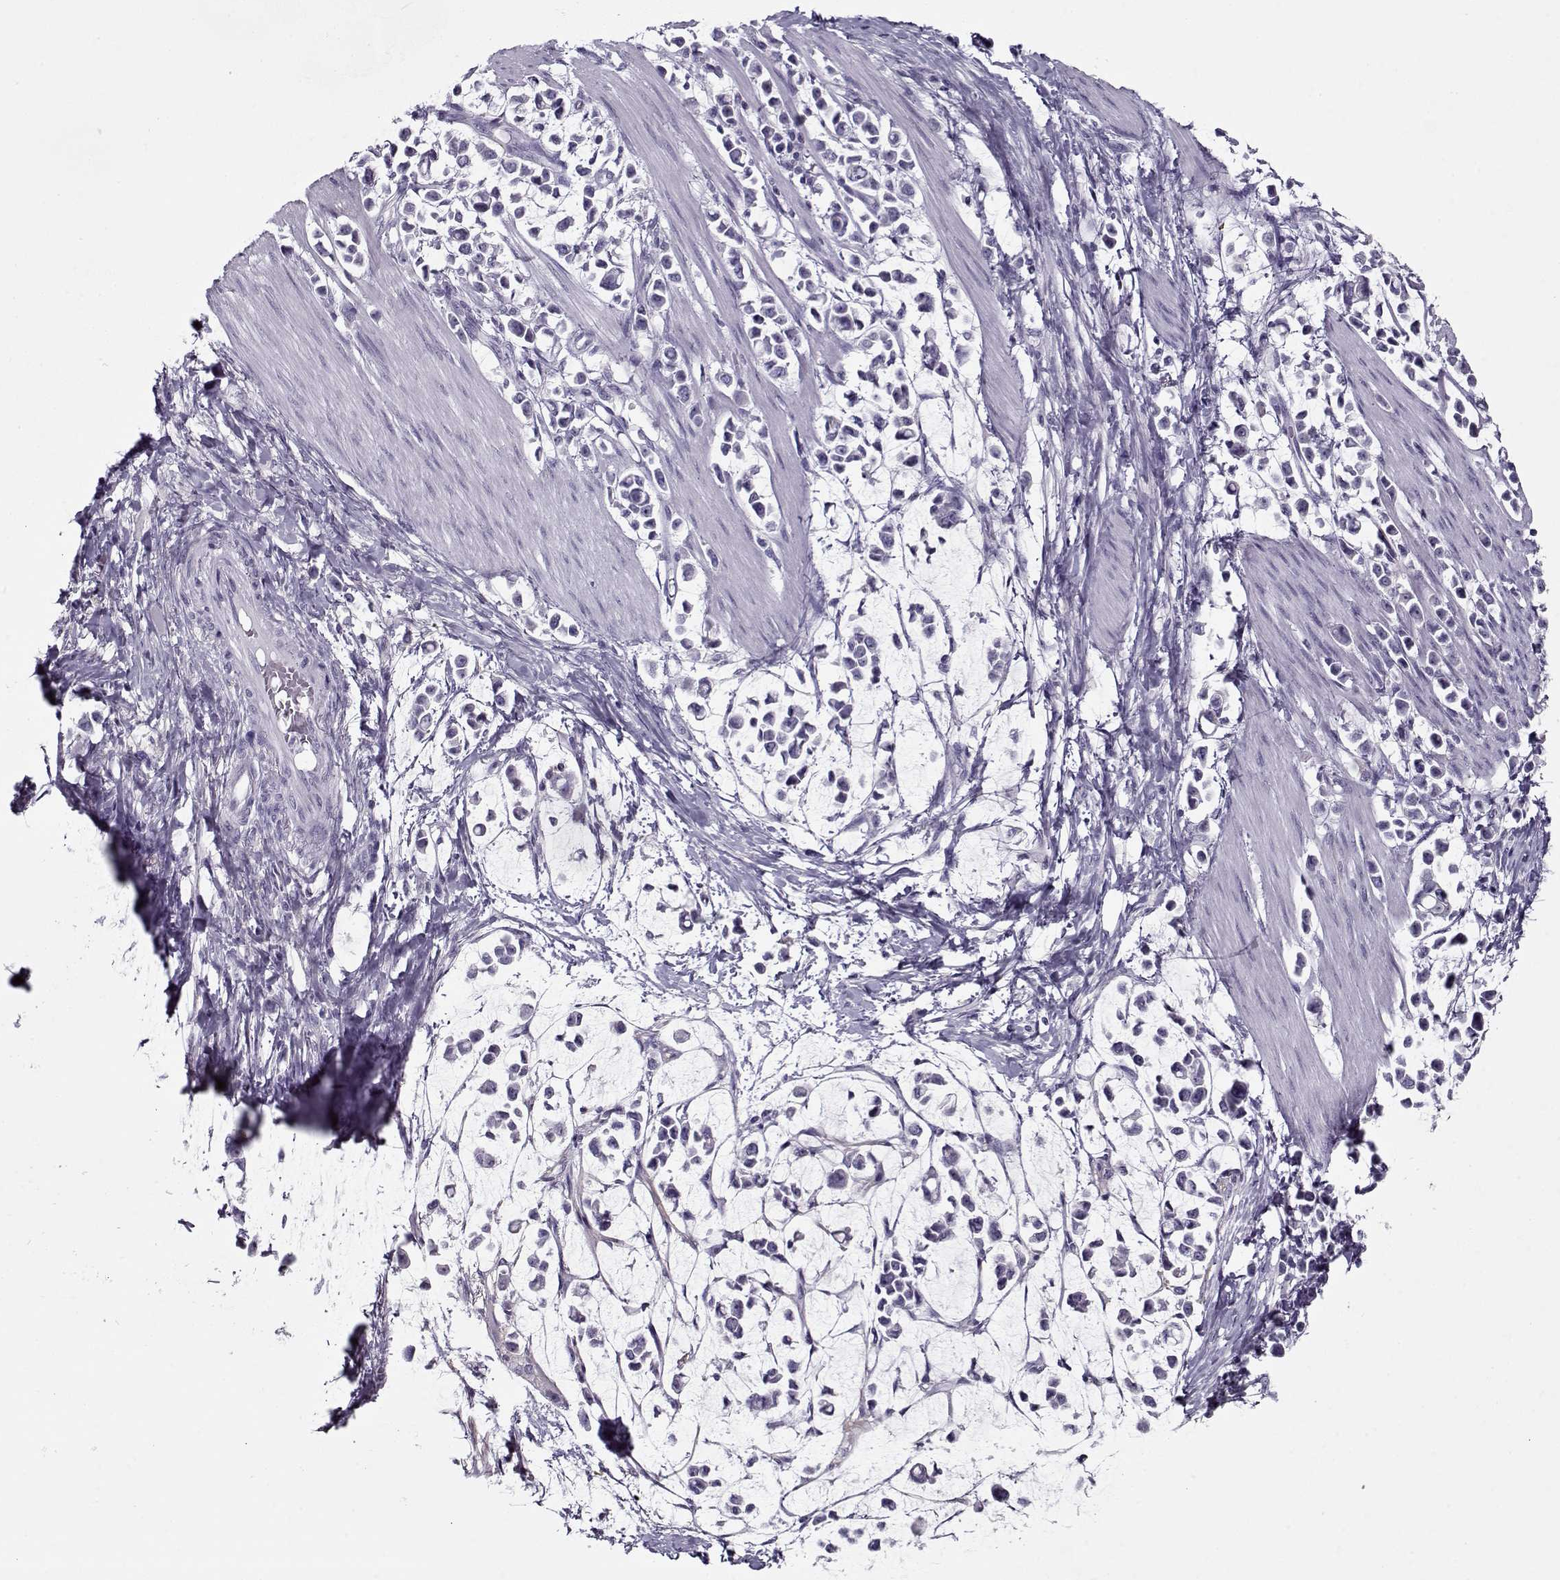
{"staining": {"intensity": "negative", "quantity": "none", "location": "none"}, "tissue": "stomach cancer", "cell_type": "Tumor cells", "image_type": "cancer", "snomed": [{"axis": "morphology", "description": "Adenocarcinoma, NOS"}, {"axis": "topography", "description": "Stomach"}], "caption": "This is an IHC micrograph of human stomach adenocarcinoma. There is no positivity in tumor cells.", "gene": "PP2D1", "patient": {"sex": "male", "age": 82}}